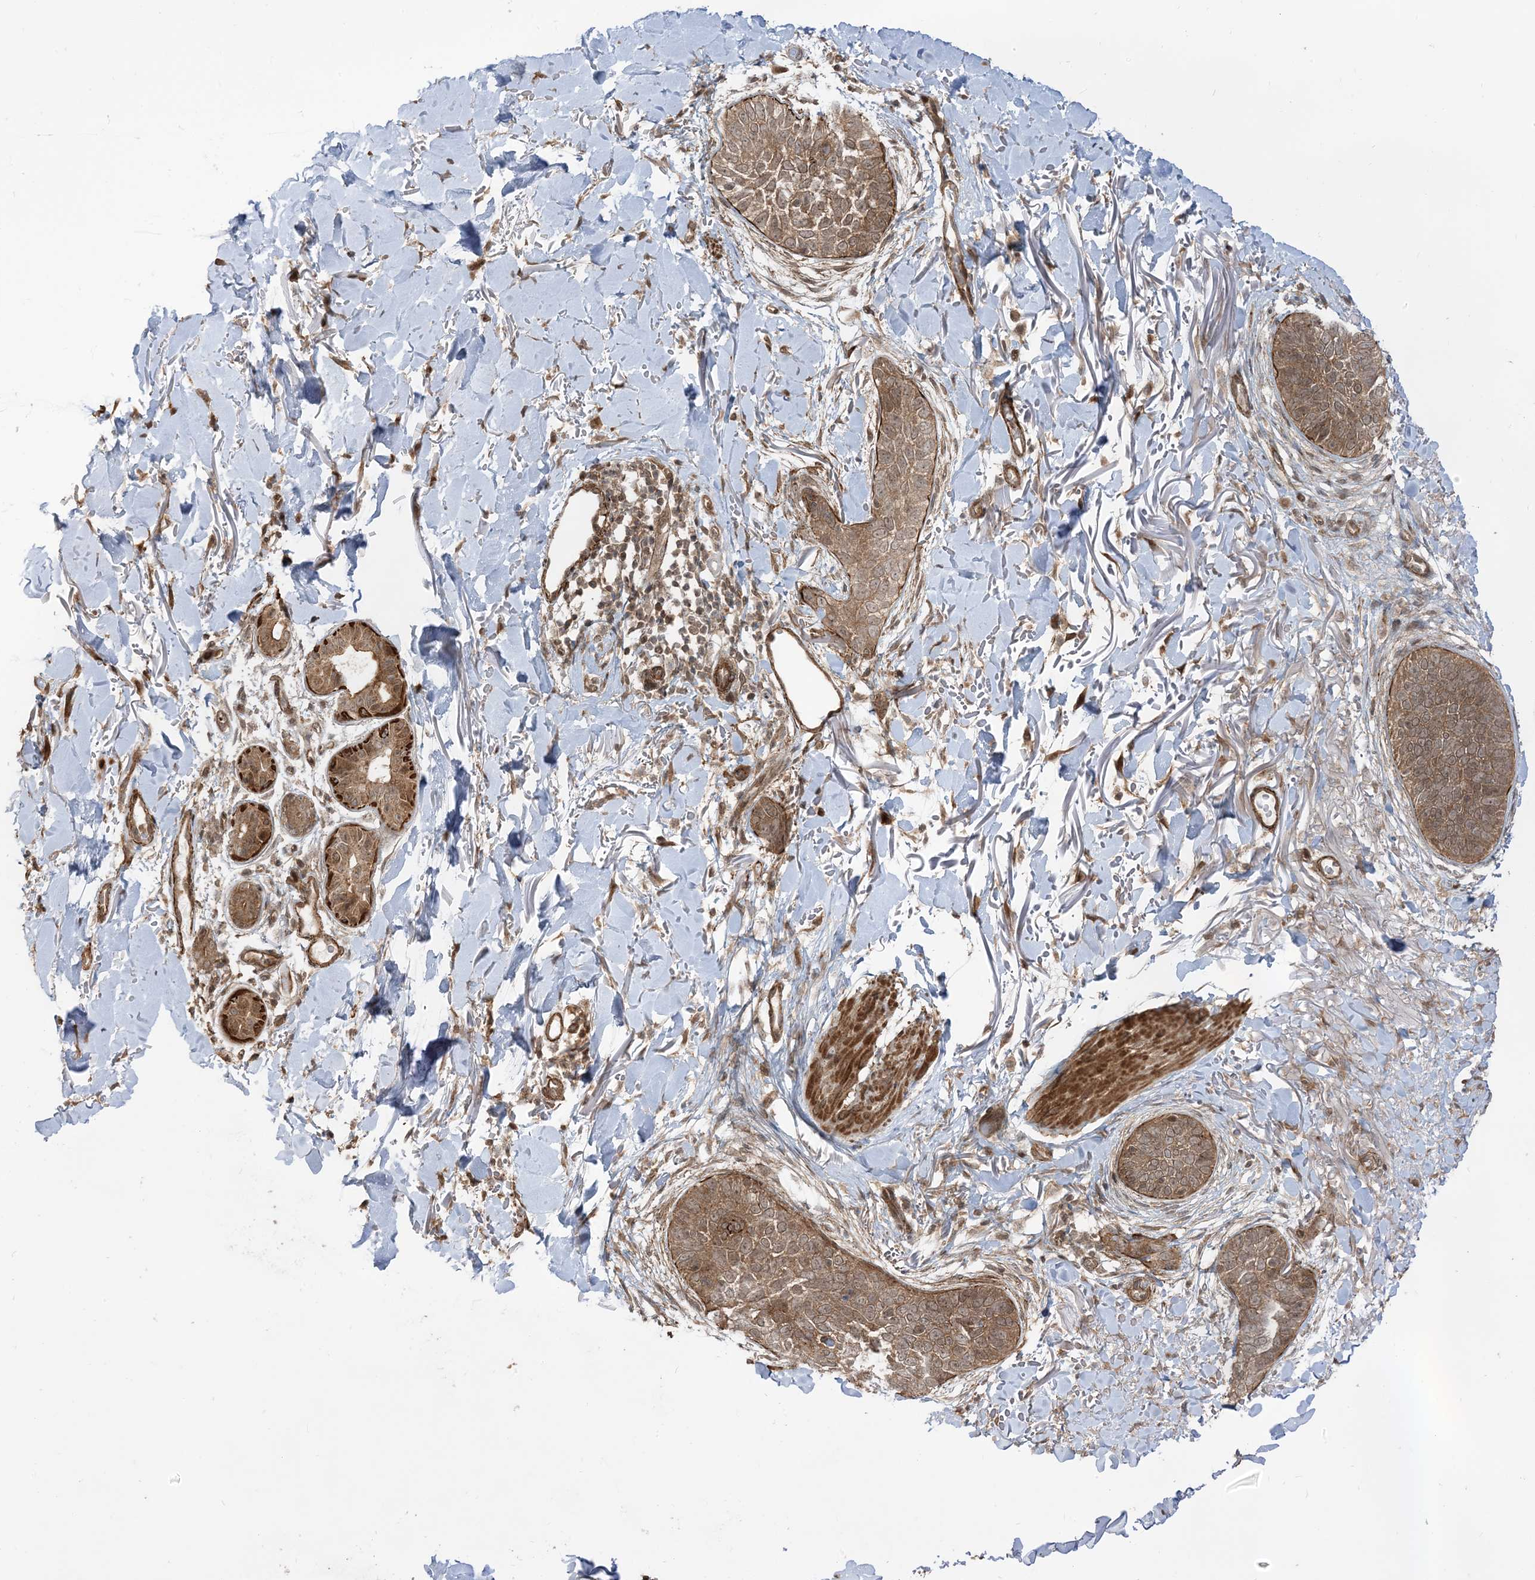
{"staining": {"intensity": "moderate", "quantity": ">75%", "location": "cytoplasmic/membranous"}, "tissue": "skin cancer", "cell_type": "Tumor cells", "image_type": "cancer", "snomed": [{"axis": "morphology", "description": "Basal cell carcinoma"}, {"axis": "topography", "description": "Skin"}], "caption": "The immunohistochemical stain labels moderate cytoplasmic/membranous positivity in tumor cells of skin cancer (basal cell carcinoma) tissue.", "gene": "TBCC", "patient": {"sex": "male", "age": 85}}